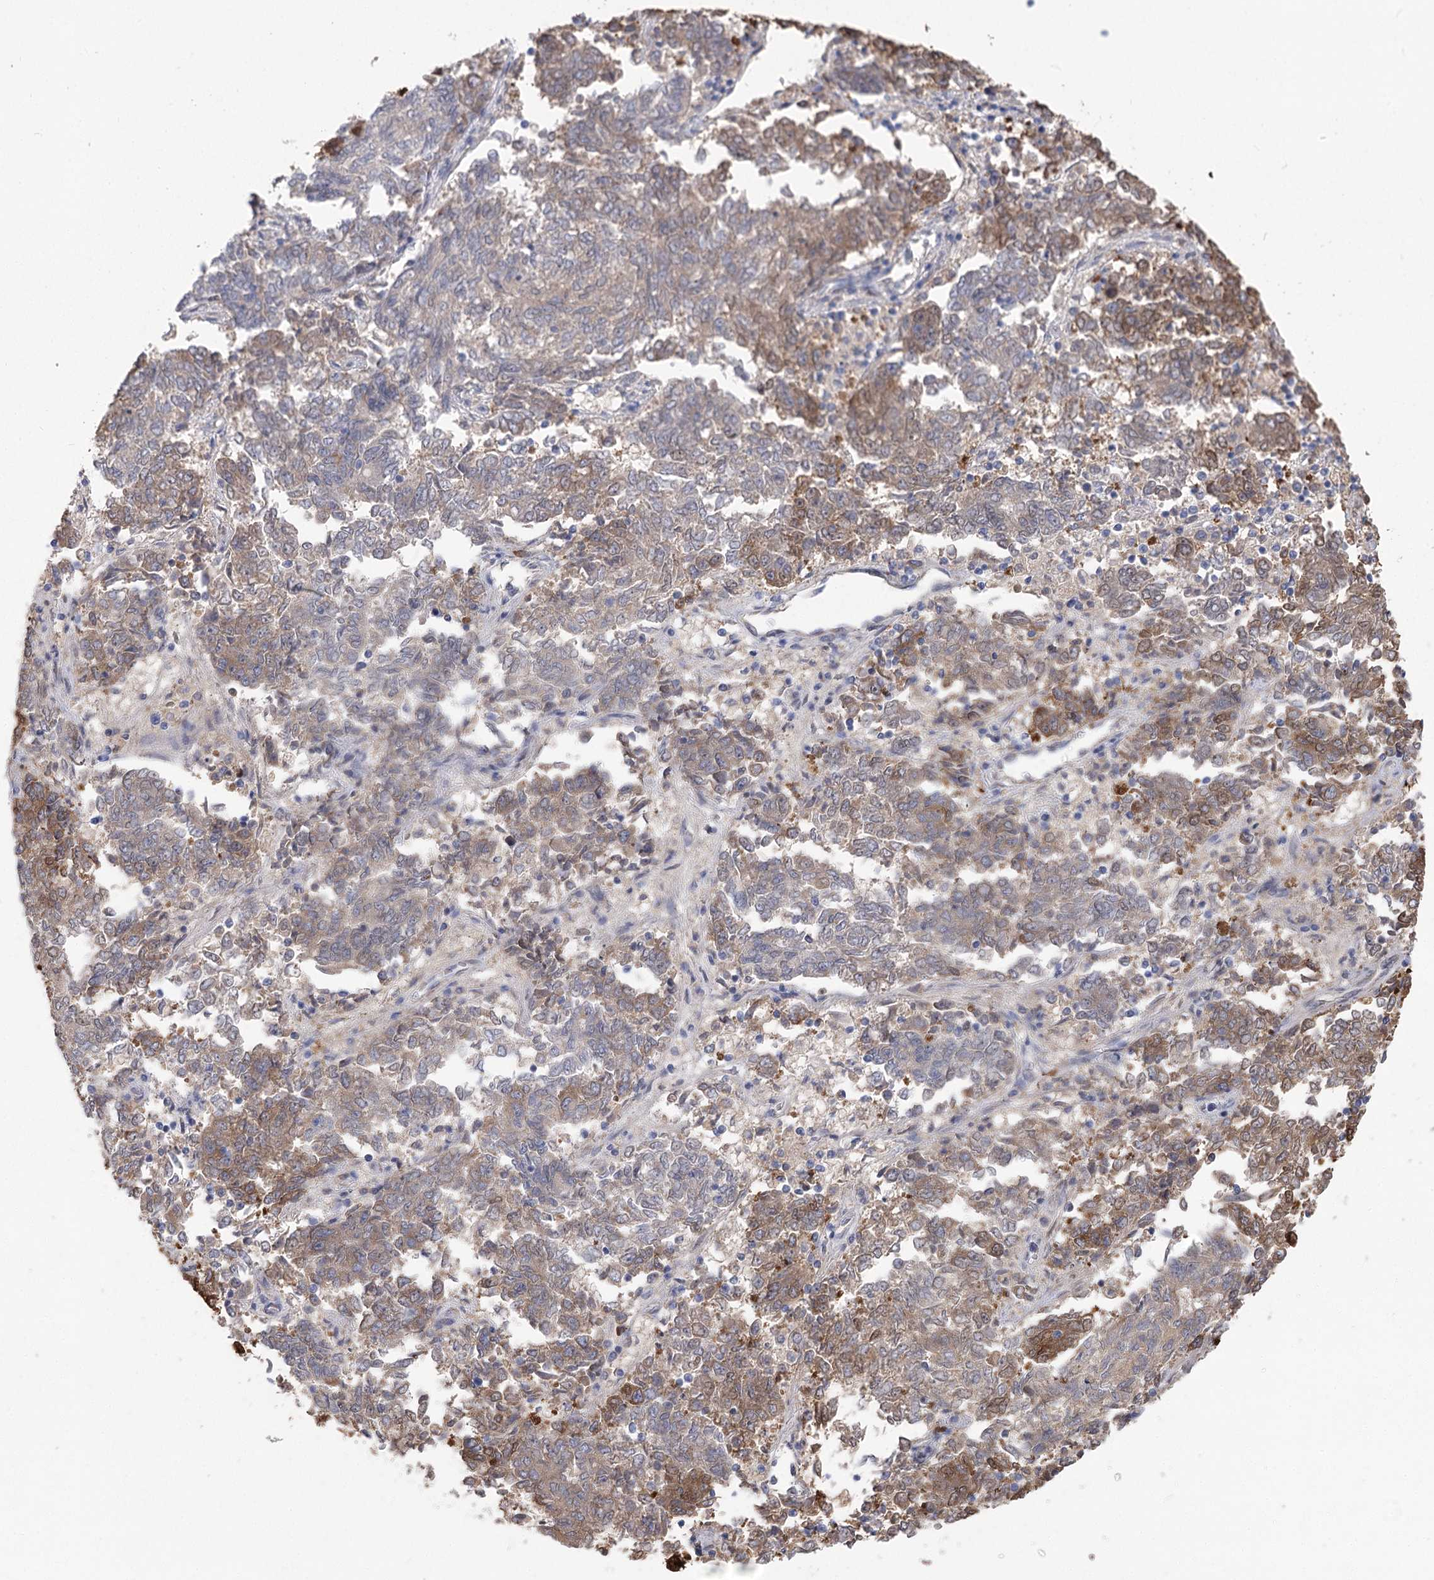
{"staining": {"intensity": "moderate", "quantity": "25%-75%", "location": "cytoplasmic/membranous"}, "tissue": "endometrial cancer", "cell_type": "Tumor cells", "image_type": "cancer", "snomed": [{"axis": "morphology", "description": "Adenocarcinoma, NOS"}, {"axis": "topography", "description": "Endometrium"}], "caption": "IHC histopathology image of human endometrial cancer stained for a protein (brown), which shows medium levels of moderate cytoplasmic/membranous expression in approximately 25%-75% of tumor cells.", "gene": "METTL24", "patient": {"sex": "female", "age": 80}}